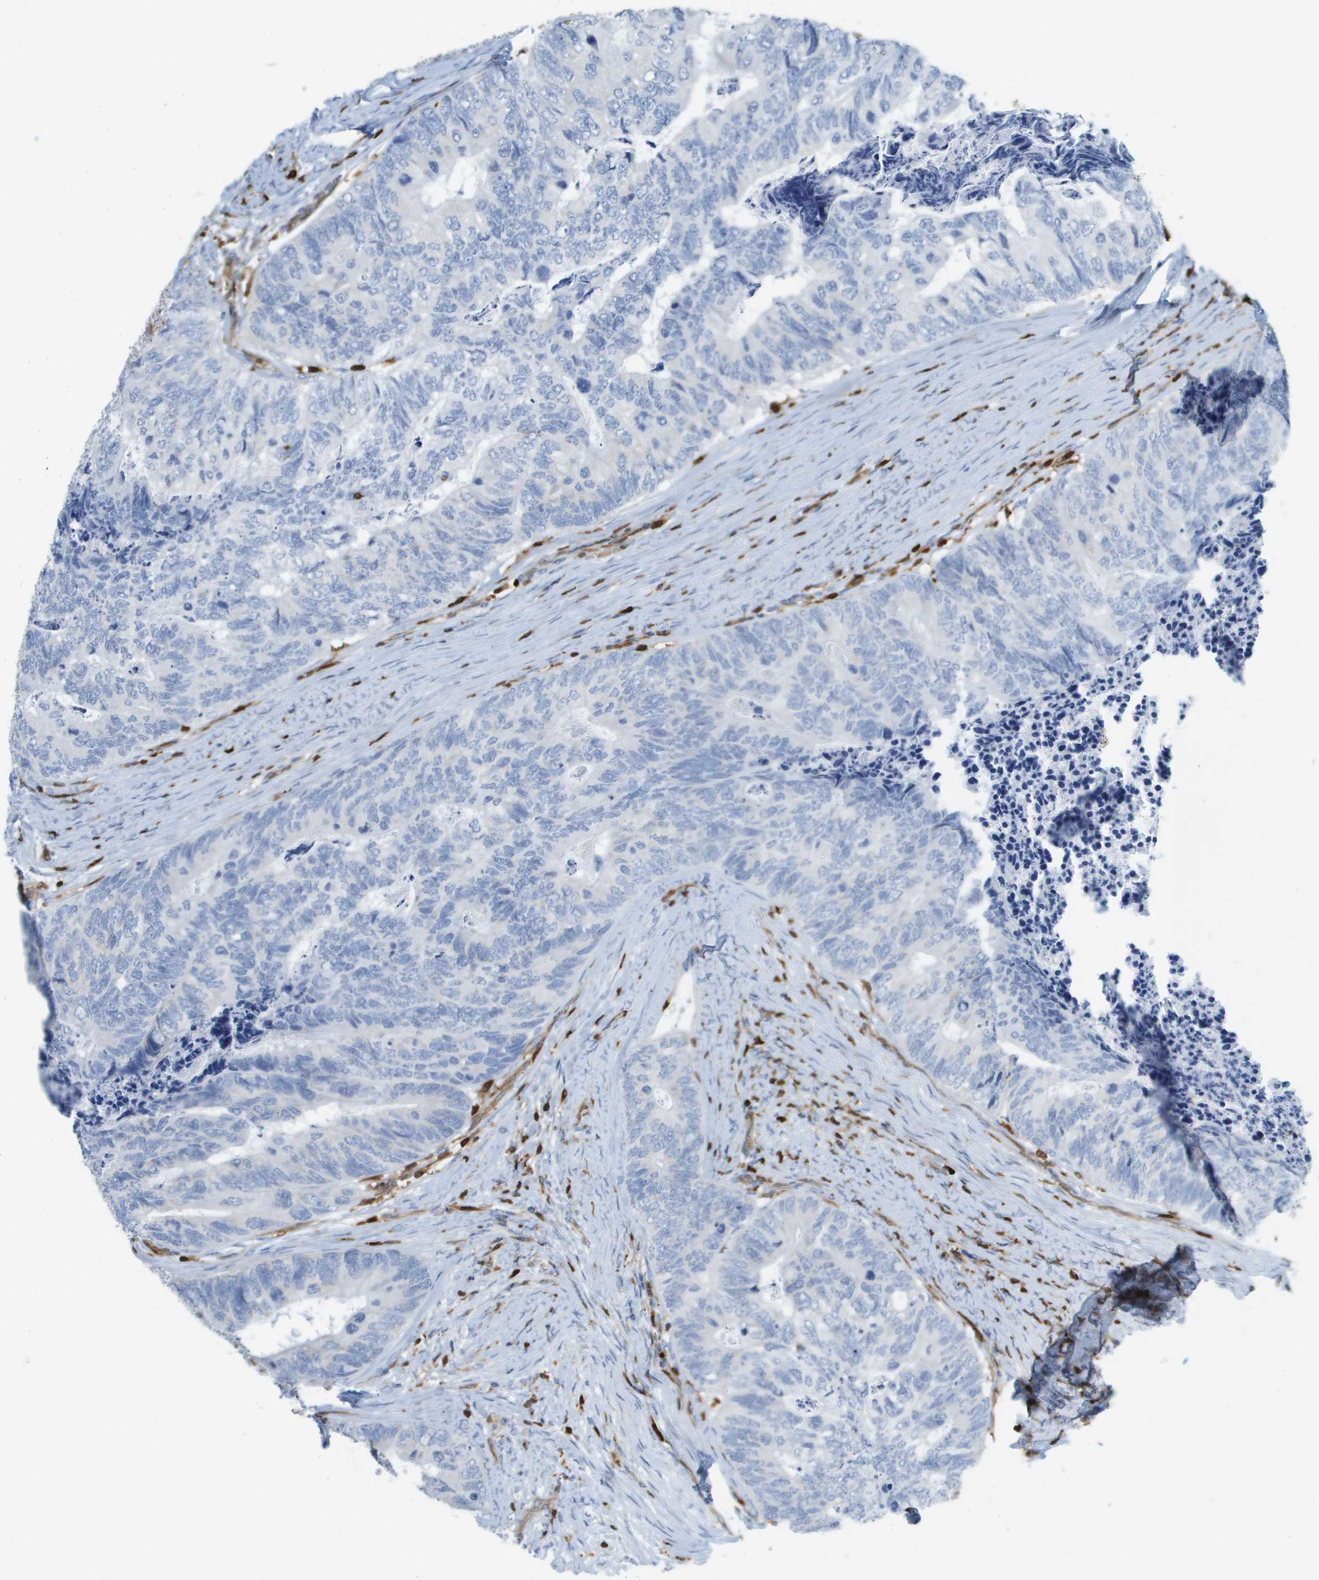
{"staining": {"intensity": "negative", "quantity": "none", "location": "none"}, "tissue": "colorectal cancer", "cell_type": "Tumor cells", "image_type": "cancer", "snomed": [{"axis": "morphology", "description": "Adenocarcinoma, NOS"}, {"axis": "topography", "description": "Colon"}], "caption": "IHC micrograph of colorectal adenocarcinoma stained for a protein (brown), which displays no positivity in tumor cells. The staining was performed using DAB (3,3'-diaminobenzidine) to visualize the protein expression in brown, while the nuclei were stained in blue with hematoxylin (Magnification: 20x).", "gene": "DOCK5", "patient": {"sex": "female", "age": 67}}